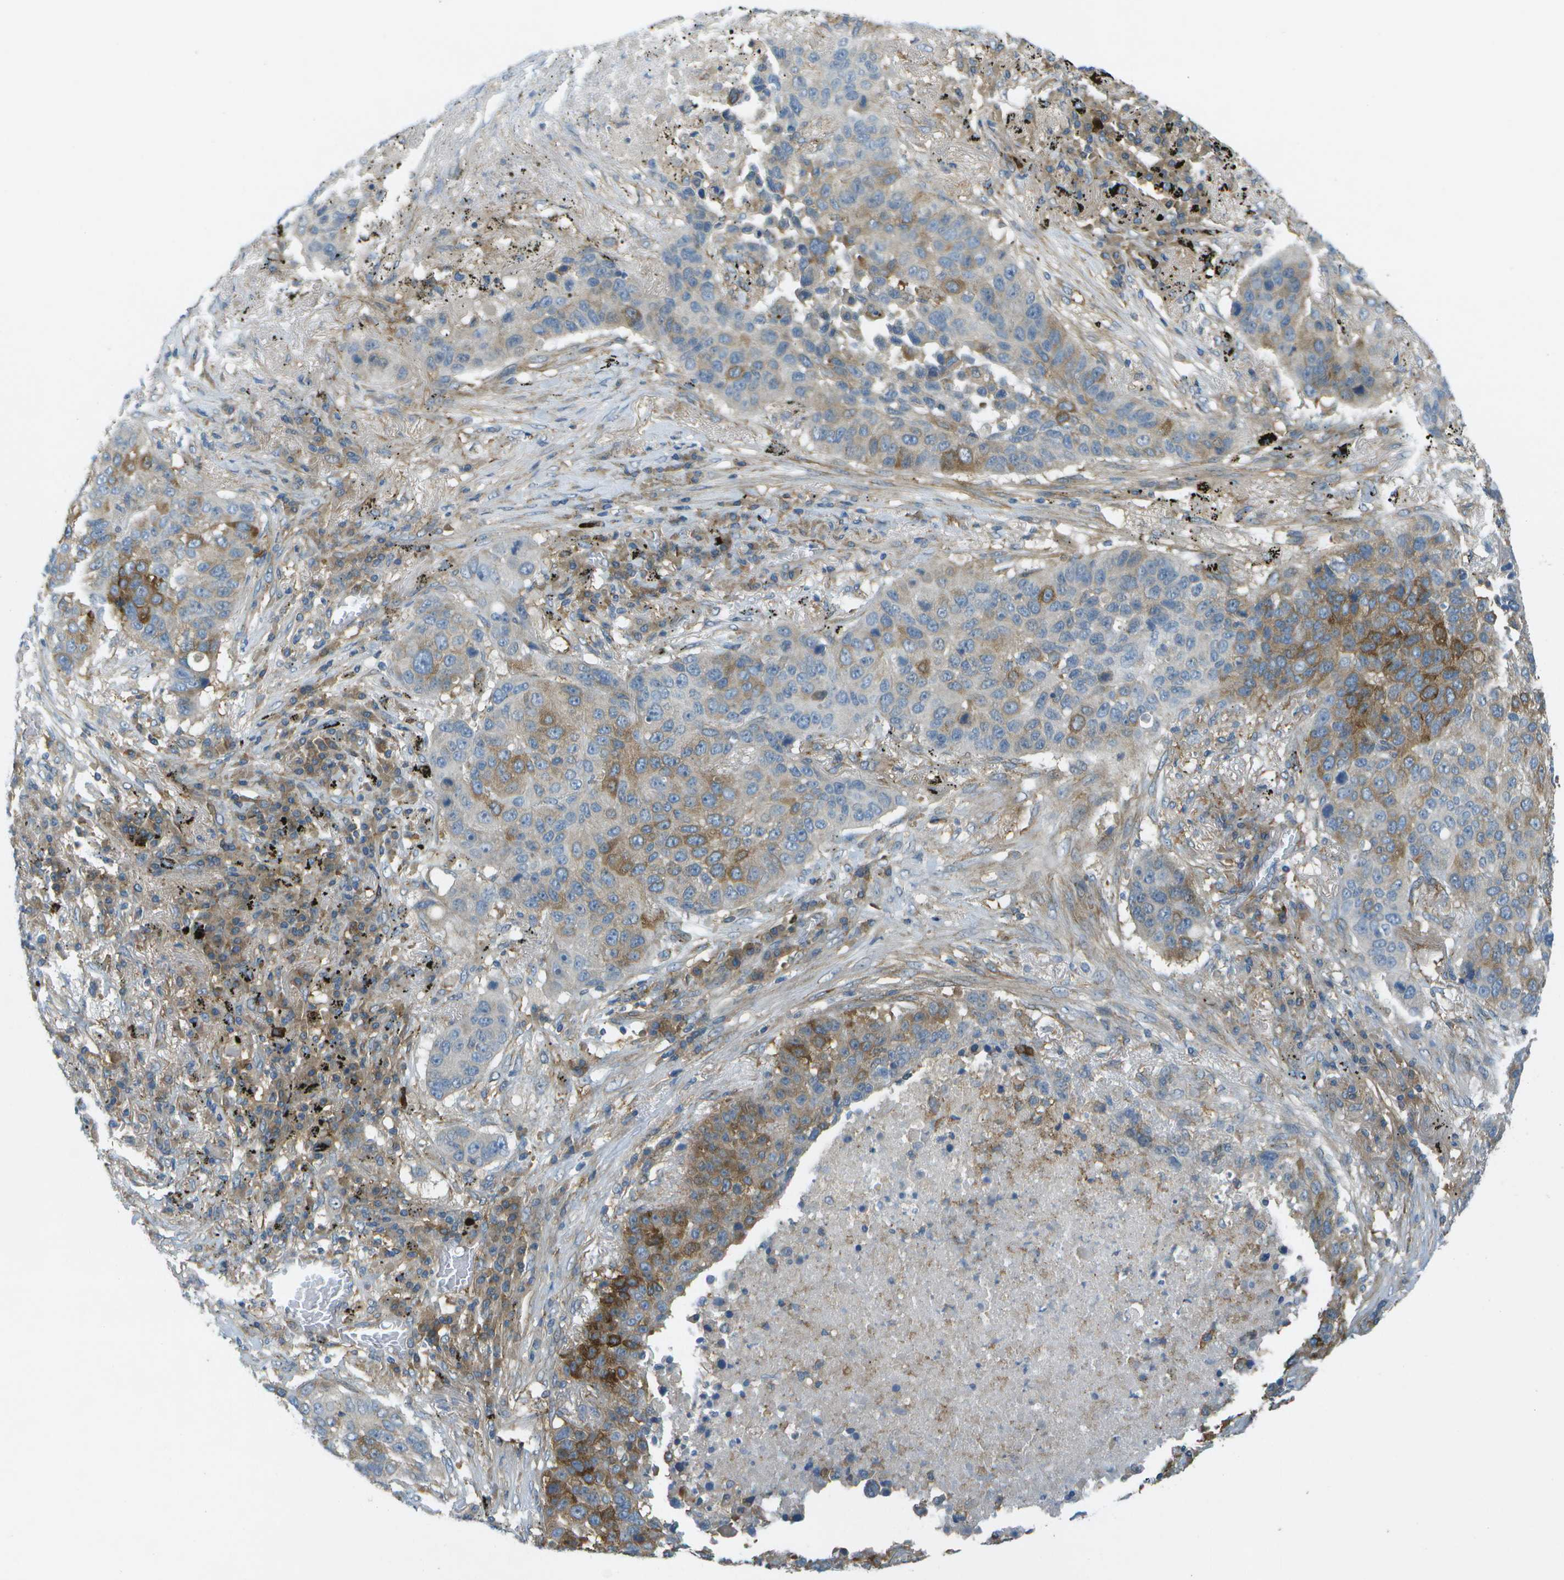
{"staining": {"intensity": "strong", "quantity": "<25%", "location": "cytoplasmic/membranous"}, "tissue": "lung cancer", "cell_type": "Tumor cells", "image_type": "cancer", "snomed": [{"axis": "morphology", "description": "Squamous cell carcinoma, NOS"}, {"axis": "topography", "description": "Lung"}], "caption": "Squamous cell carcinoma (lung) tissue reveals strong cytoplasmic/membranous positivity in approximately <25% of tumor cells", "gene": "WNK2", "patient": {"sex": "male", "age": 57}}